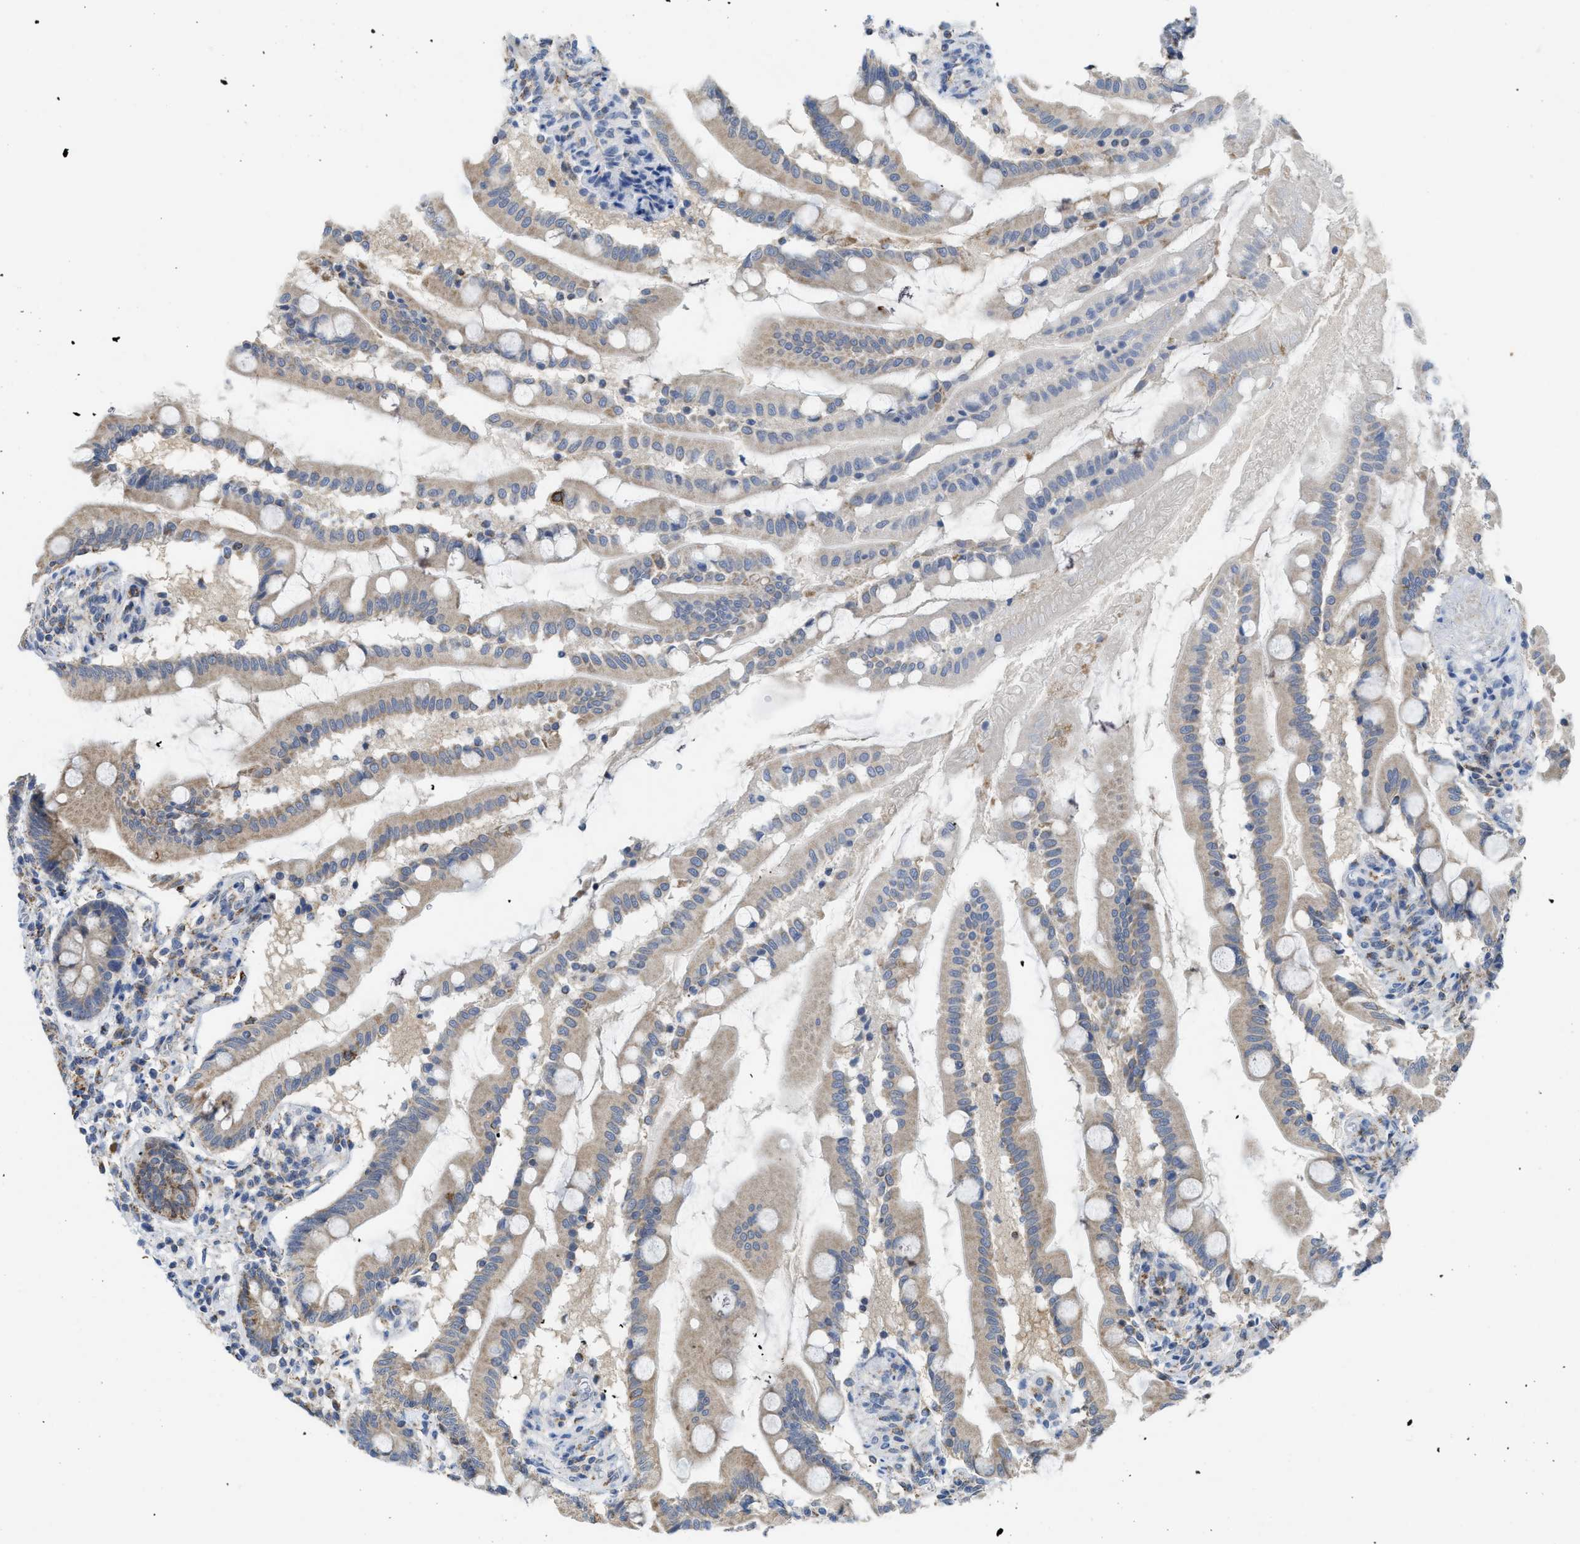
{"staining": {"intensity": "moderate", "quantity": "25%-75%", "location": "cytoplasmic/membranous"}, "tissue": "small intestine", "cell_type": "Glandular cells", "image_type": "normal", "snomed": [{"axis": "morphology", "description": "Normal tissue, NOS"}, {"axis": "topography", "description": "Small intestine"}], "caption": "This is a micrograph of immunohistochemistry staining of benign small intestine, which shows moderate expression in the cytoplasmic/membranous of glandular cells.", "gene": "GATD3", "patient": {"sex": "female", "age": 56}}